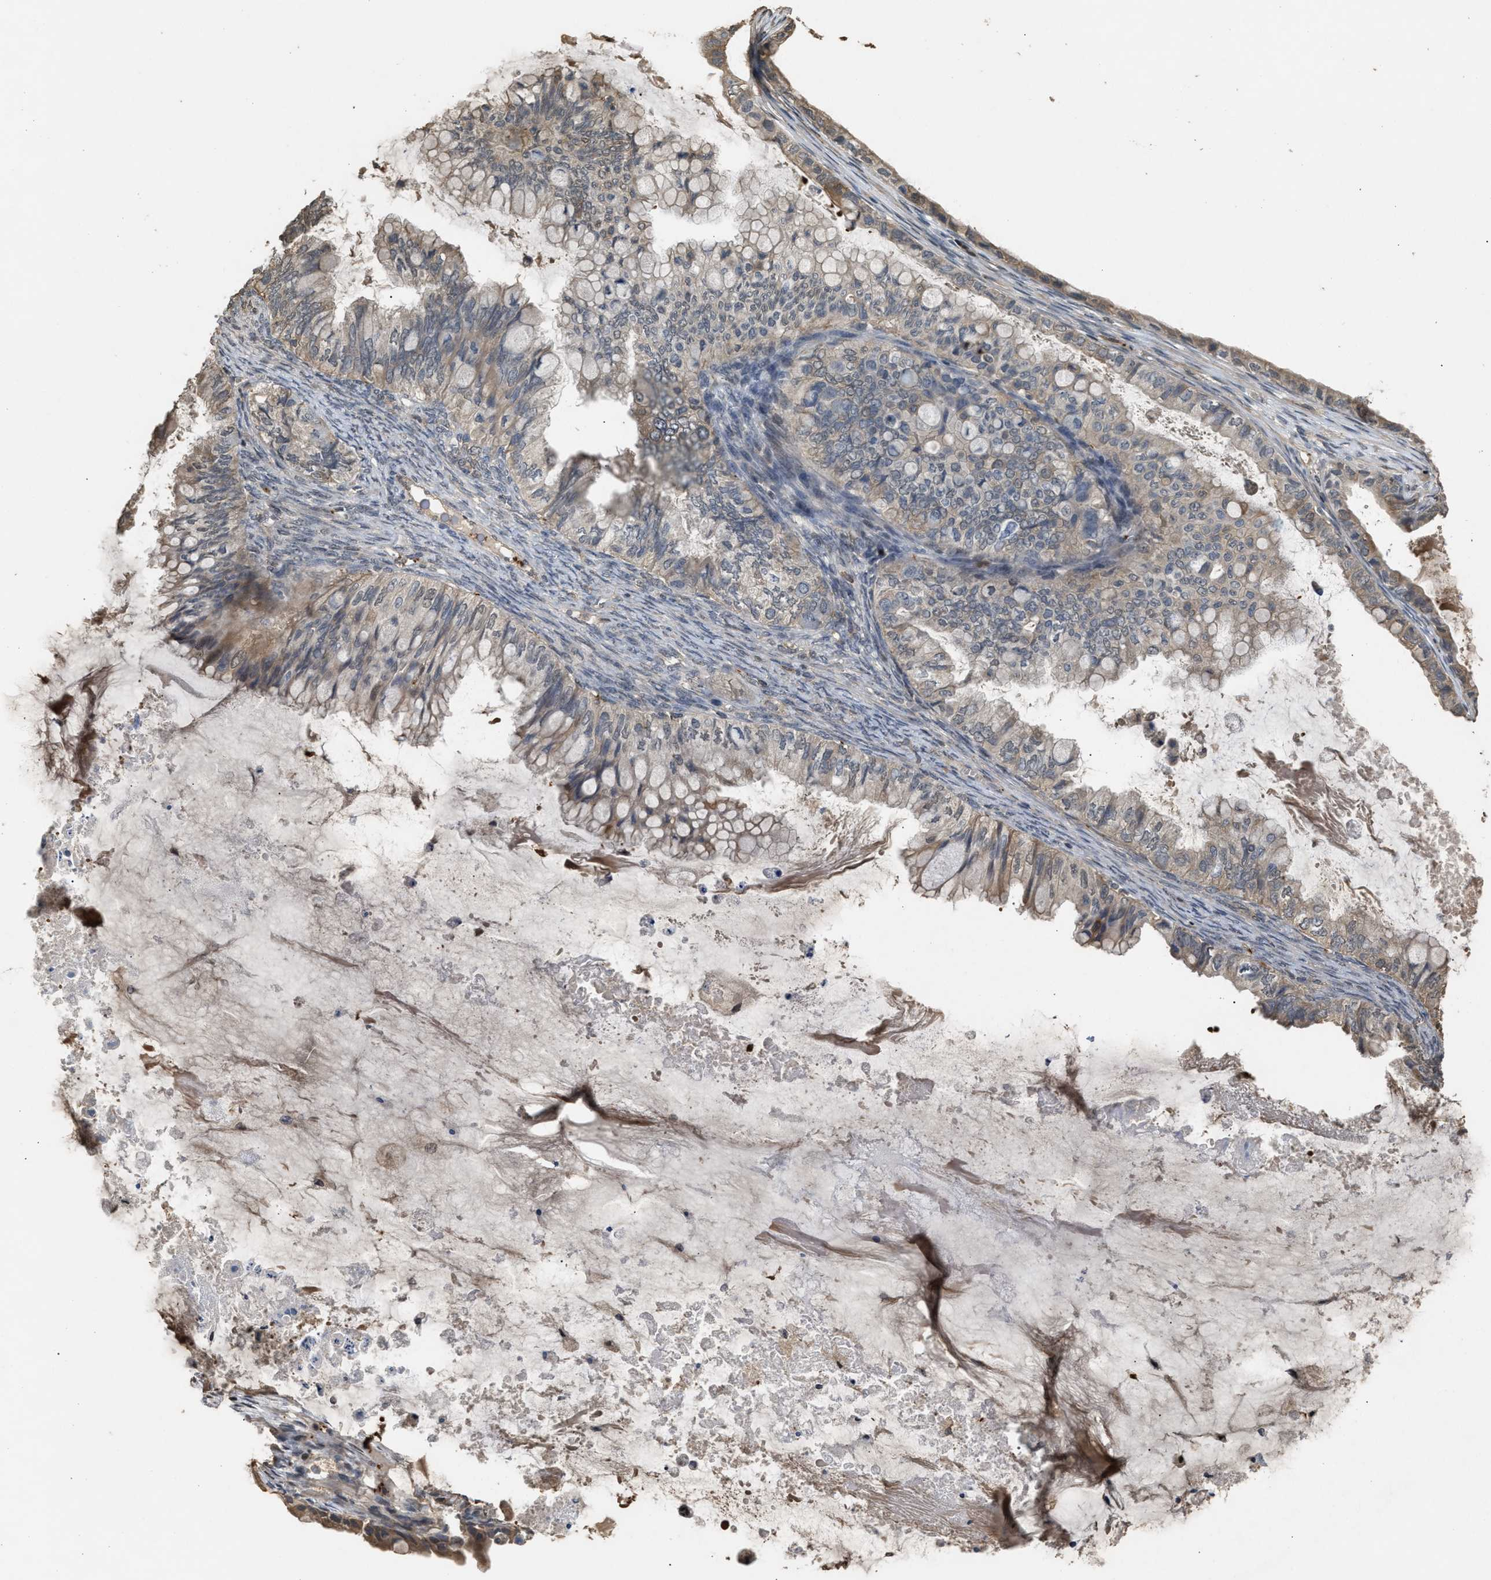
{"staining": {"intensity": "weak", "quantity": "<25%", "location": "cytoplasmic/membranous"}, "tissue": "ovarian cancer", "cell_type": "Tumor cells", "image_type": "cancer", "snomed": [{"axis": "morphology", "description": "Cystadenocarcinoma, mucinous, NOS"}, {"axis": "topography", "description": "Ovary"}], "caption": "Ovarian cancer (mucinous cystadenocarcinoma) was stained to show a protein in brown. There is no significant staining in tumor cells.", "gene": "ARHGDIA", "patient": {"sex": "female", "age": 80}}